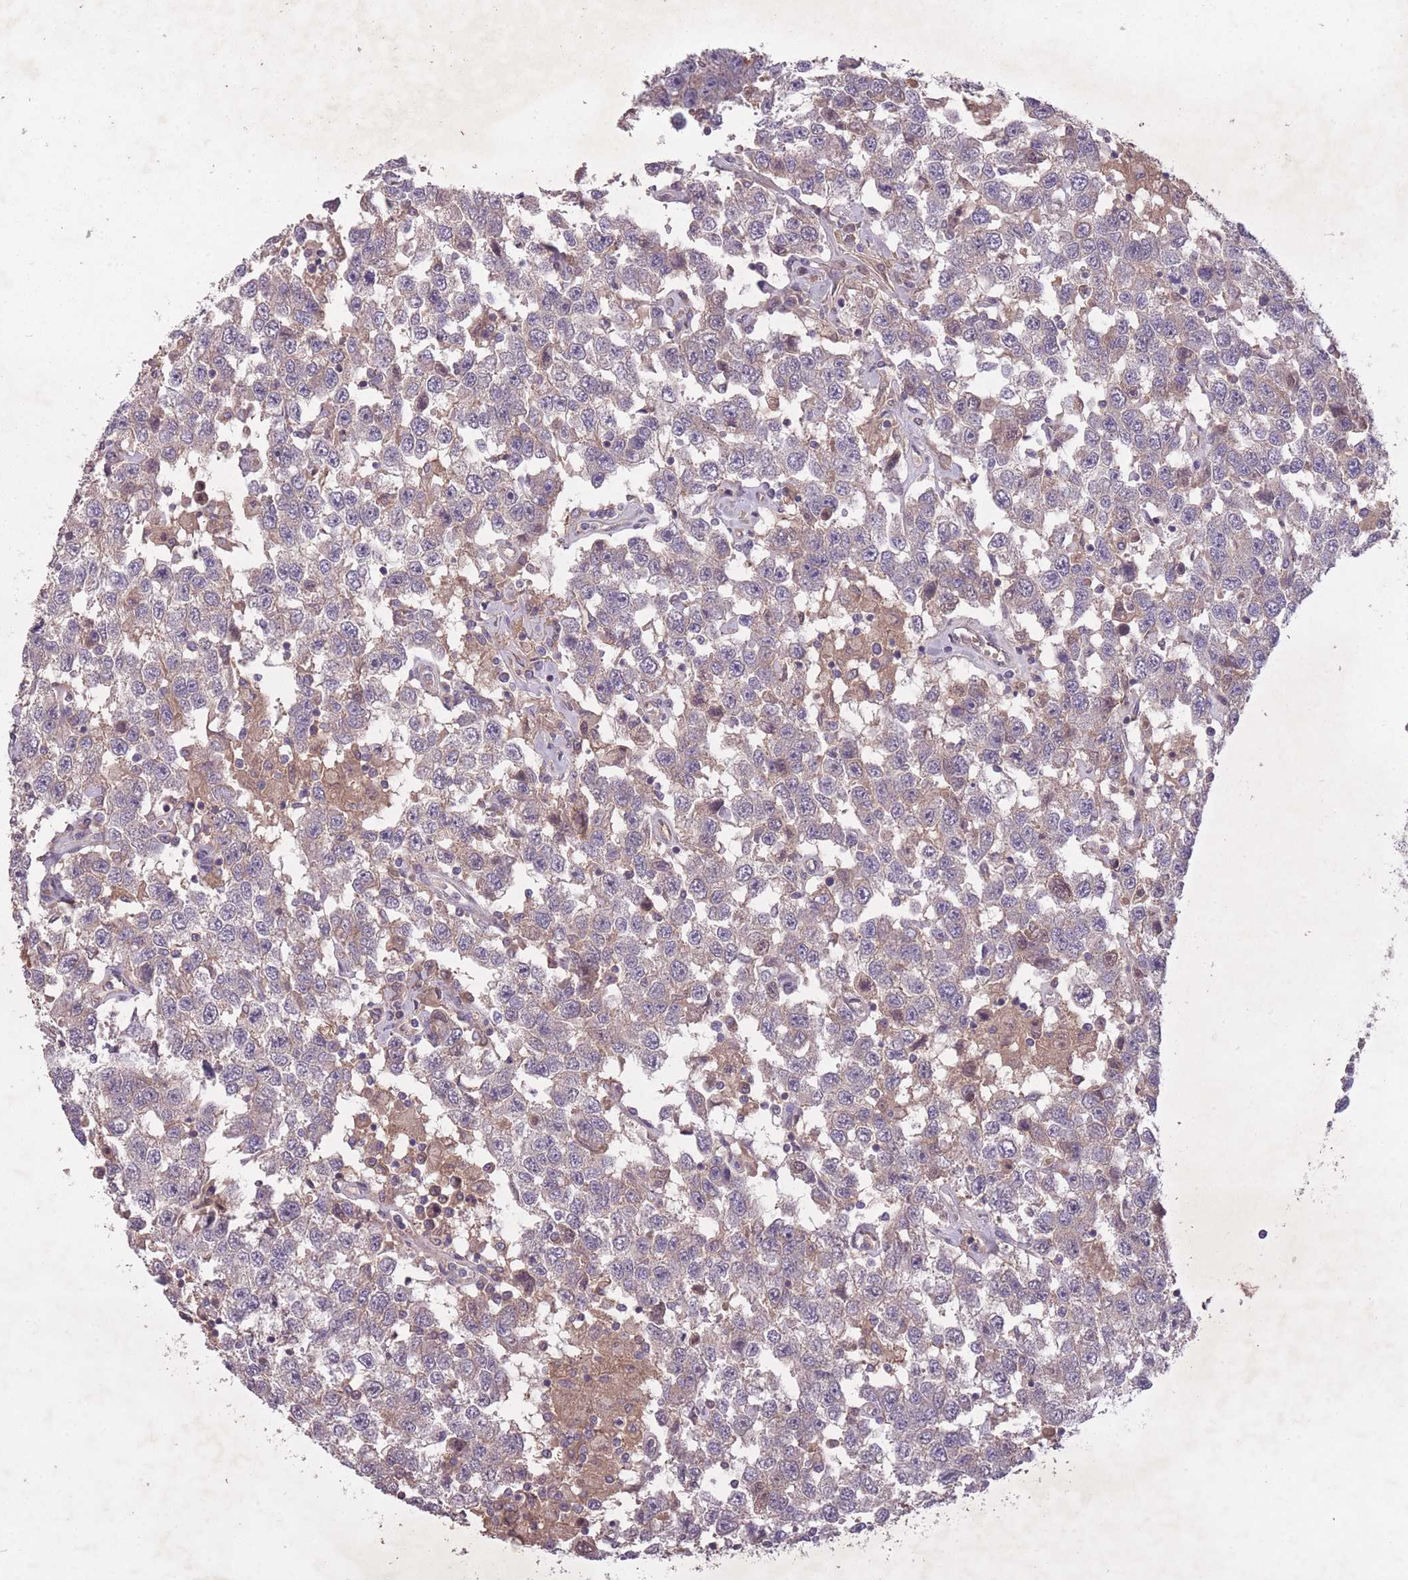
{"staining": {"intensity": "negative", "quantity": "none", "location": "none"}, "tissue": "testis cancer", "cell_type": "Tumor cells", "image_type": "cancer", "snomed": [{"axis": "morphology", "description": "Seminoma, NOS"}, {"axis": "topography", "description": "Testis"}], "caption": "Immunohistochemical staining of testis cancer reveals no significant expression in tumor cells. (Stains: DAB IHC with hematoxylin counter stain, Microscopy: brightfield microscopy at high magnification).", "gene": "OR2V2", "patient": {"sex": "male", "age": 41}}